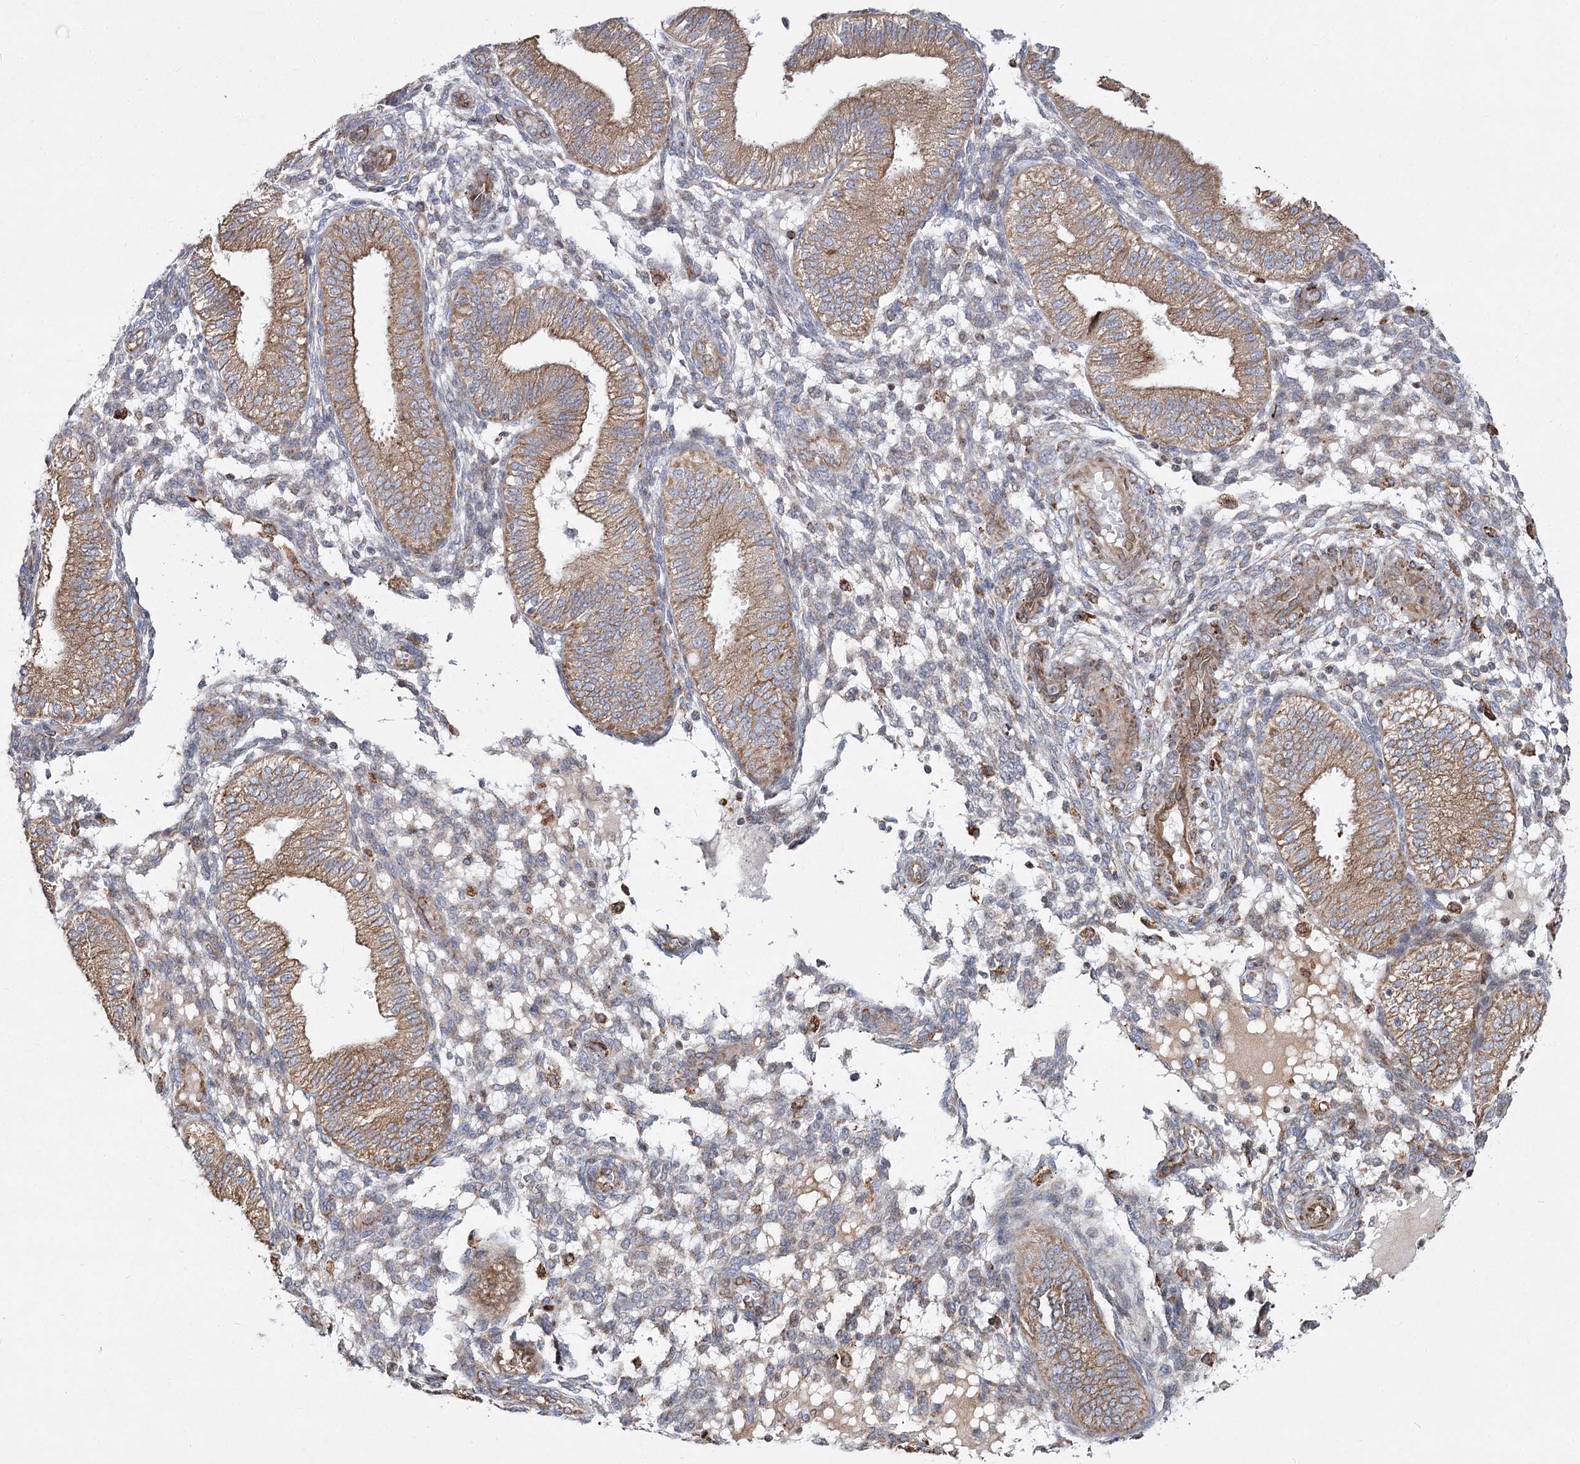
{"staining": {"intensity": "moderate", "quantity": "<25%", "location": "cytoplasmic/membranous"}, "tissue": "endometrium", "cell_type": "Cells in endometrial stroma", "image_type": "normal", "snomed": [{"axis": "morphology", "description": "Normal tissue, NOS"}, {"axis": "topography", "description": "Endometrium"}], "caption": "Endometrium stained with a brown dye demonstrates moderate cytoplasmic/membranous positive positivity in about <25% of cells in endometrial stroma.", "gene": "NHLRC2", "patient": {"sex": "female", "age": 39}}